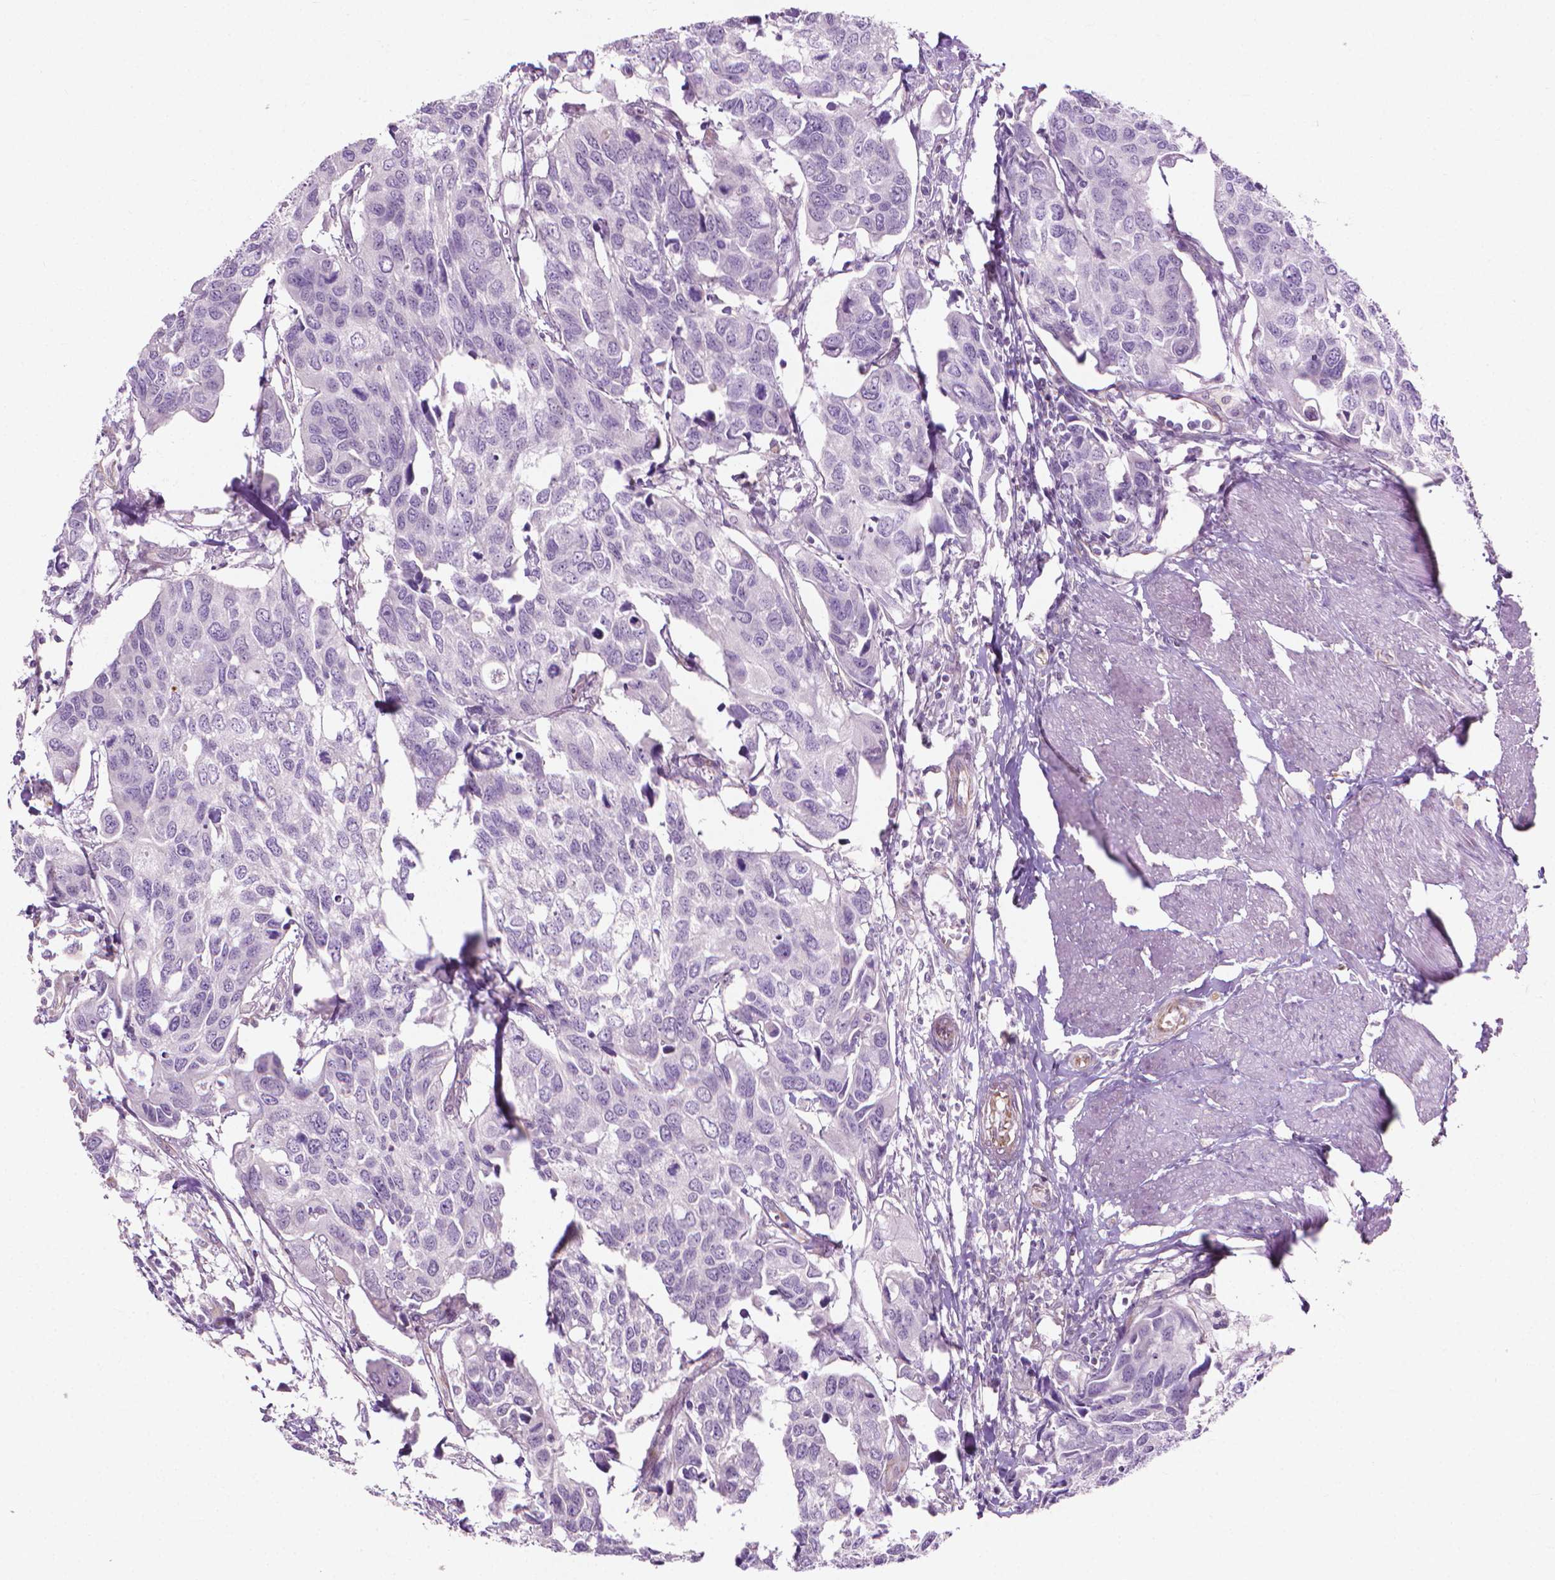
{"staining": {"intensity": "negative", "quantity": "none", "location": "none"}, "tissue": "urothelial cancer", "cell_type": "Tumor cells", "image_type": "cancer", "snomed": [{"axis": "morphology", "description": "Urothelial carcinoma, High grade"}, {"axis": "topography", "description": "Urinary bladder"}], "caption": "The image demonstrates no staining of tumor cells in urothelial cancer.", "gene": "KRT73", "patient": {"sex": "male", "age": 60}}